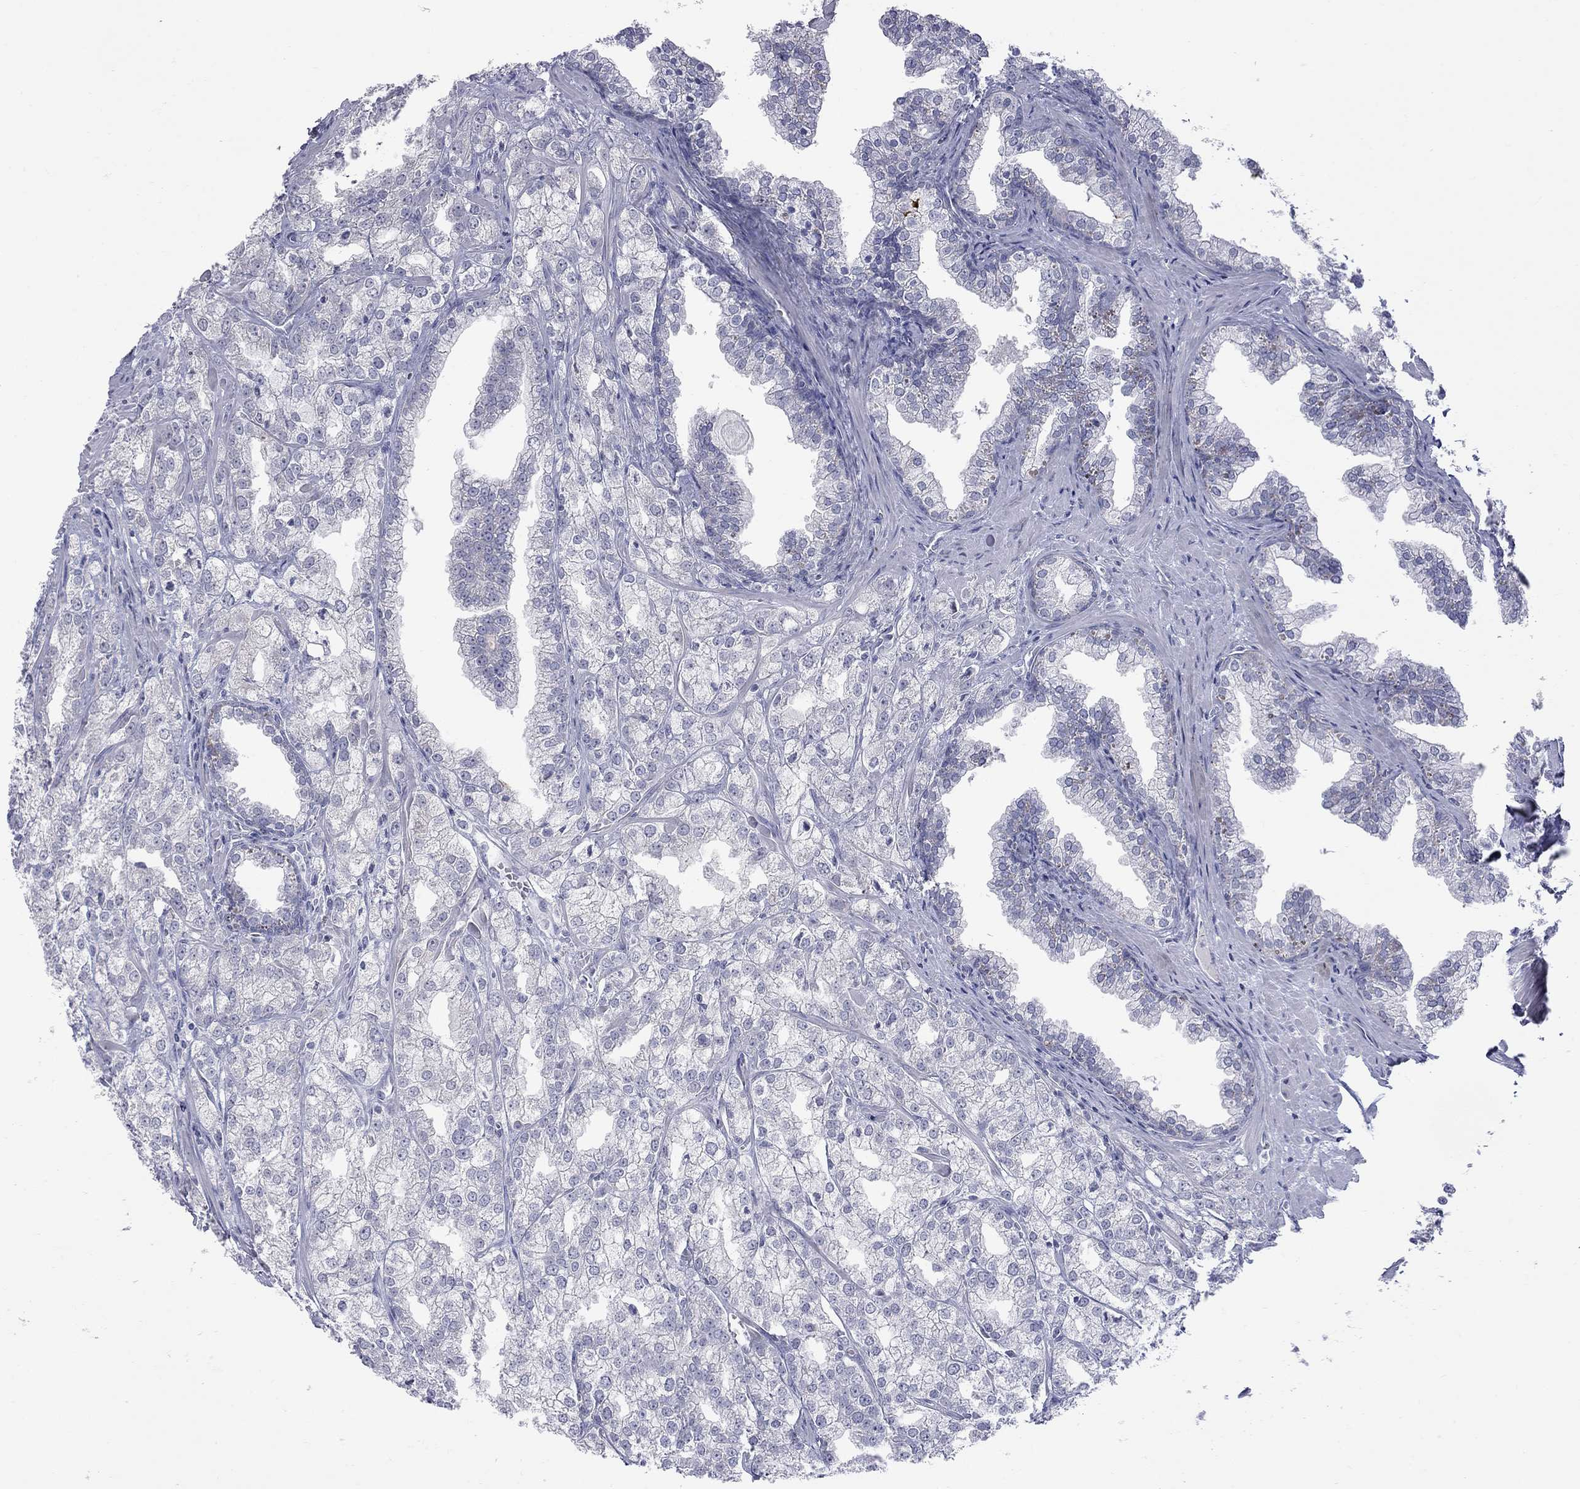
{"staining": {"intensity": "negative", "quantity": "none", "location": "none"}, "tissue": "prostate cancer", "cell_type": "Tumor cells", "image_type": "cancer", "snomed": [{"axis": "morphology", "description": "Adenocarcinoma, NOS"}, {"axis": "topography", "description": "Prostate"}], "caption": "High magnification brightfield microscopy of prostate cancer stained with DAB (3,3'-diaminobenzidine) (brown) and counterstained with hematoxylin (blue): tumor cells show no significant staining.", "gene": "ABCB4", "patient": {"sex": "male", "age": 70}}